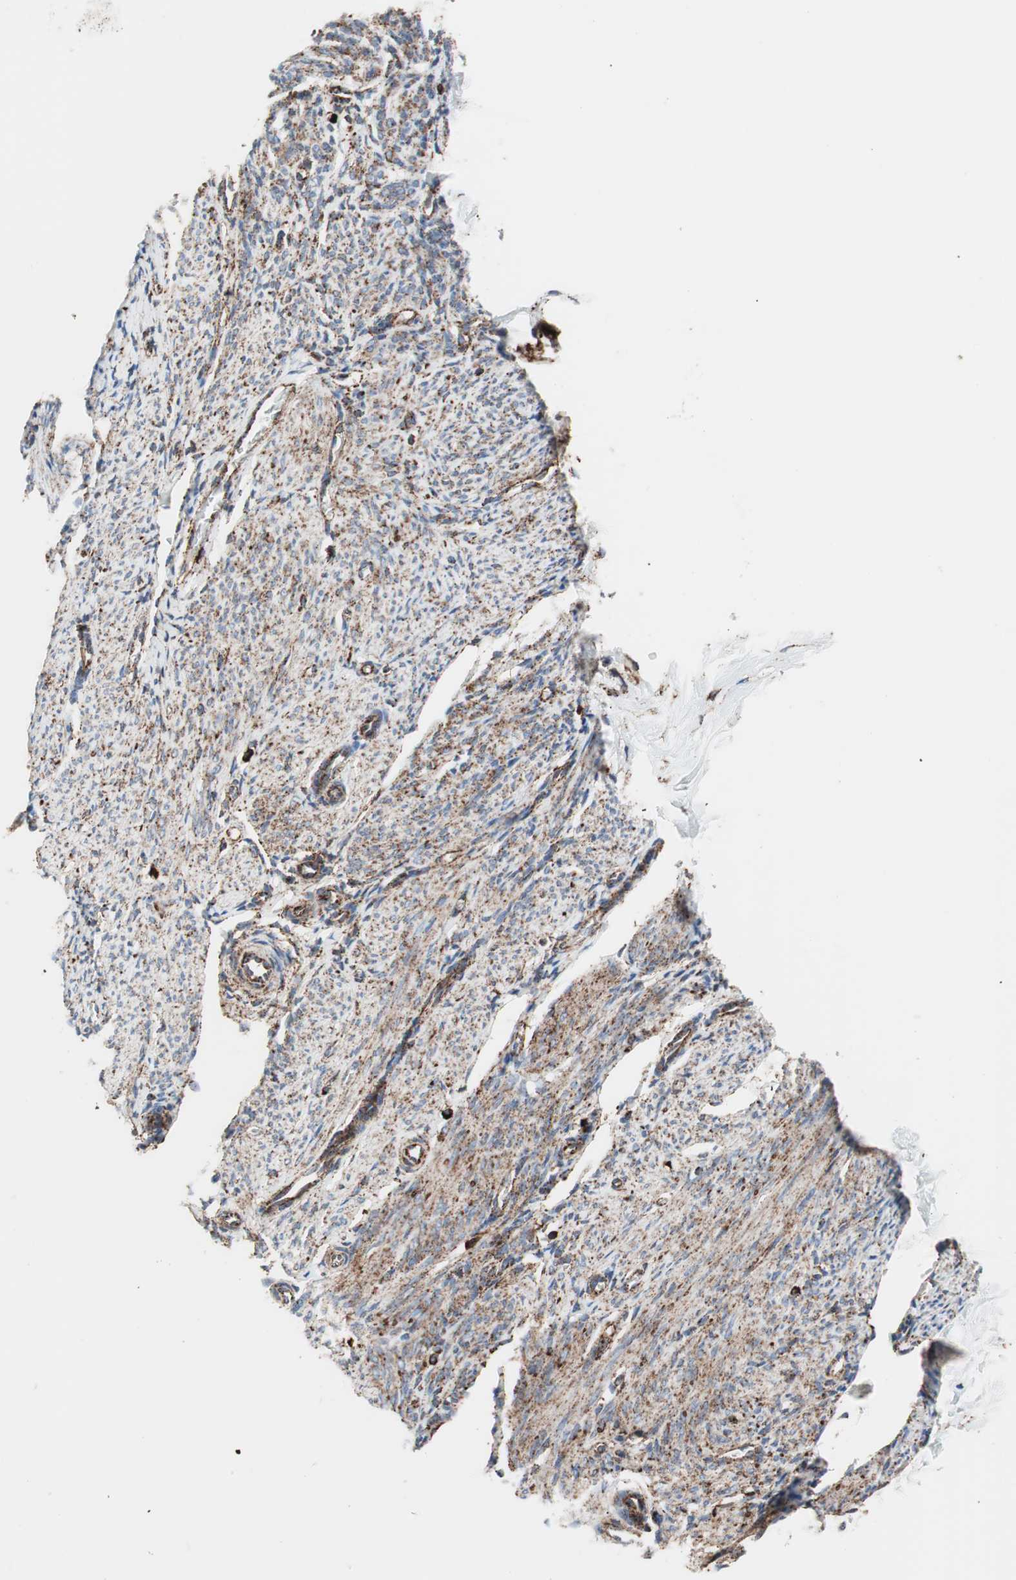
{"staining": {"intensity": "strong", "quantity": ">75%", "location": "cytoplasmic/membranous"}, "tissue": "endometrium", "cell_type": "Cells in endometrial stroma", "image_type": "normal", "snomed": [{"axis": "morphology", "description": "Normal tissue, NOS"}, {"axis": "topography", "description": "Endometrium"}], "caption": "Cells in endometrial stroma exhibit high levels of strong cytoplasmic/membranous expression in about >75% of cells in unremarkable human endometrium. The staining was performed using DAB (3,3'-diaminobenzidine) to visualize the protein expression in brown, while the nuclei were stained in blue with hematoxylin (Magnification: 20x).", "gene": "LAMP1", "patient": {"sex": "female", "age": 61}}